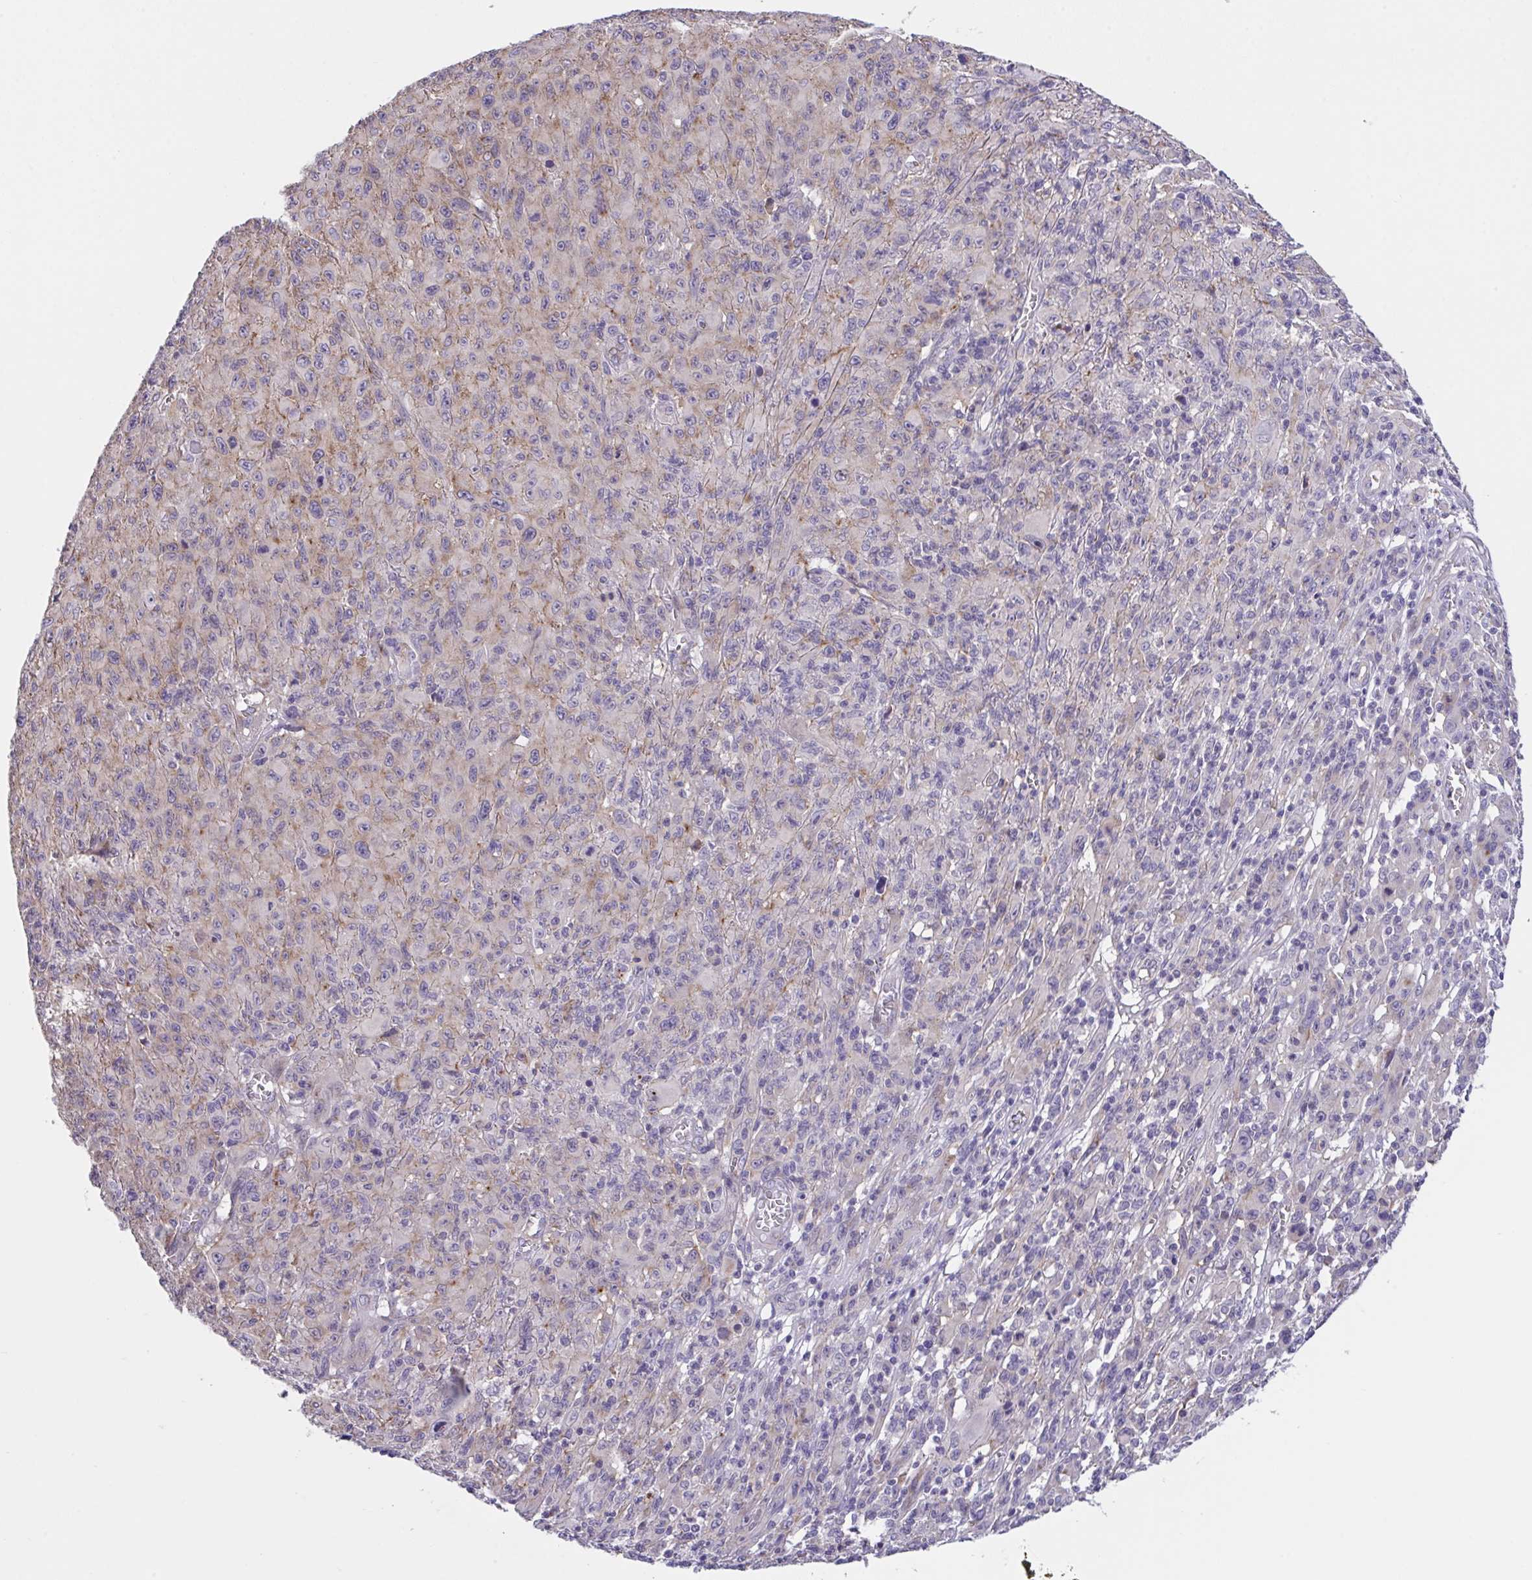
{"staining": {"intensity": "negative", "quantity": "none", "location": "none"}, "tissue": "melanoma", "cell_type": "Tumor cells", "image_type": "cancer", "snomed": [{"axis": "morphology", "description": "Malignant melanoma, NOS"}, {"axis": "topography", "description": "Skin"}], "caption": "Tumor cells are negative for brown protein staining in melanoma.", "gene": "RHOXF1", "patient": {"sex": "male", "age": 46}}